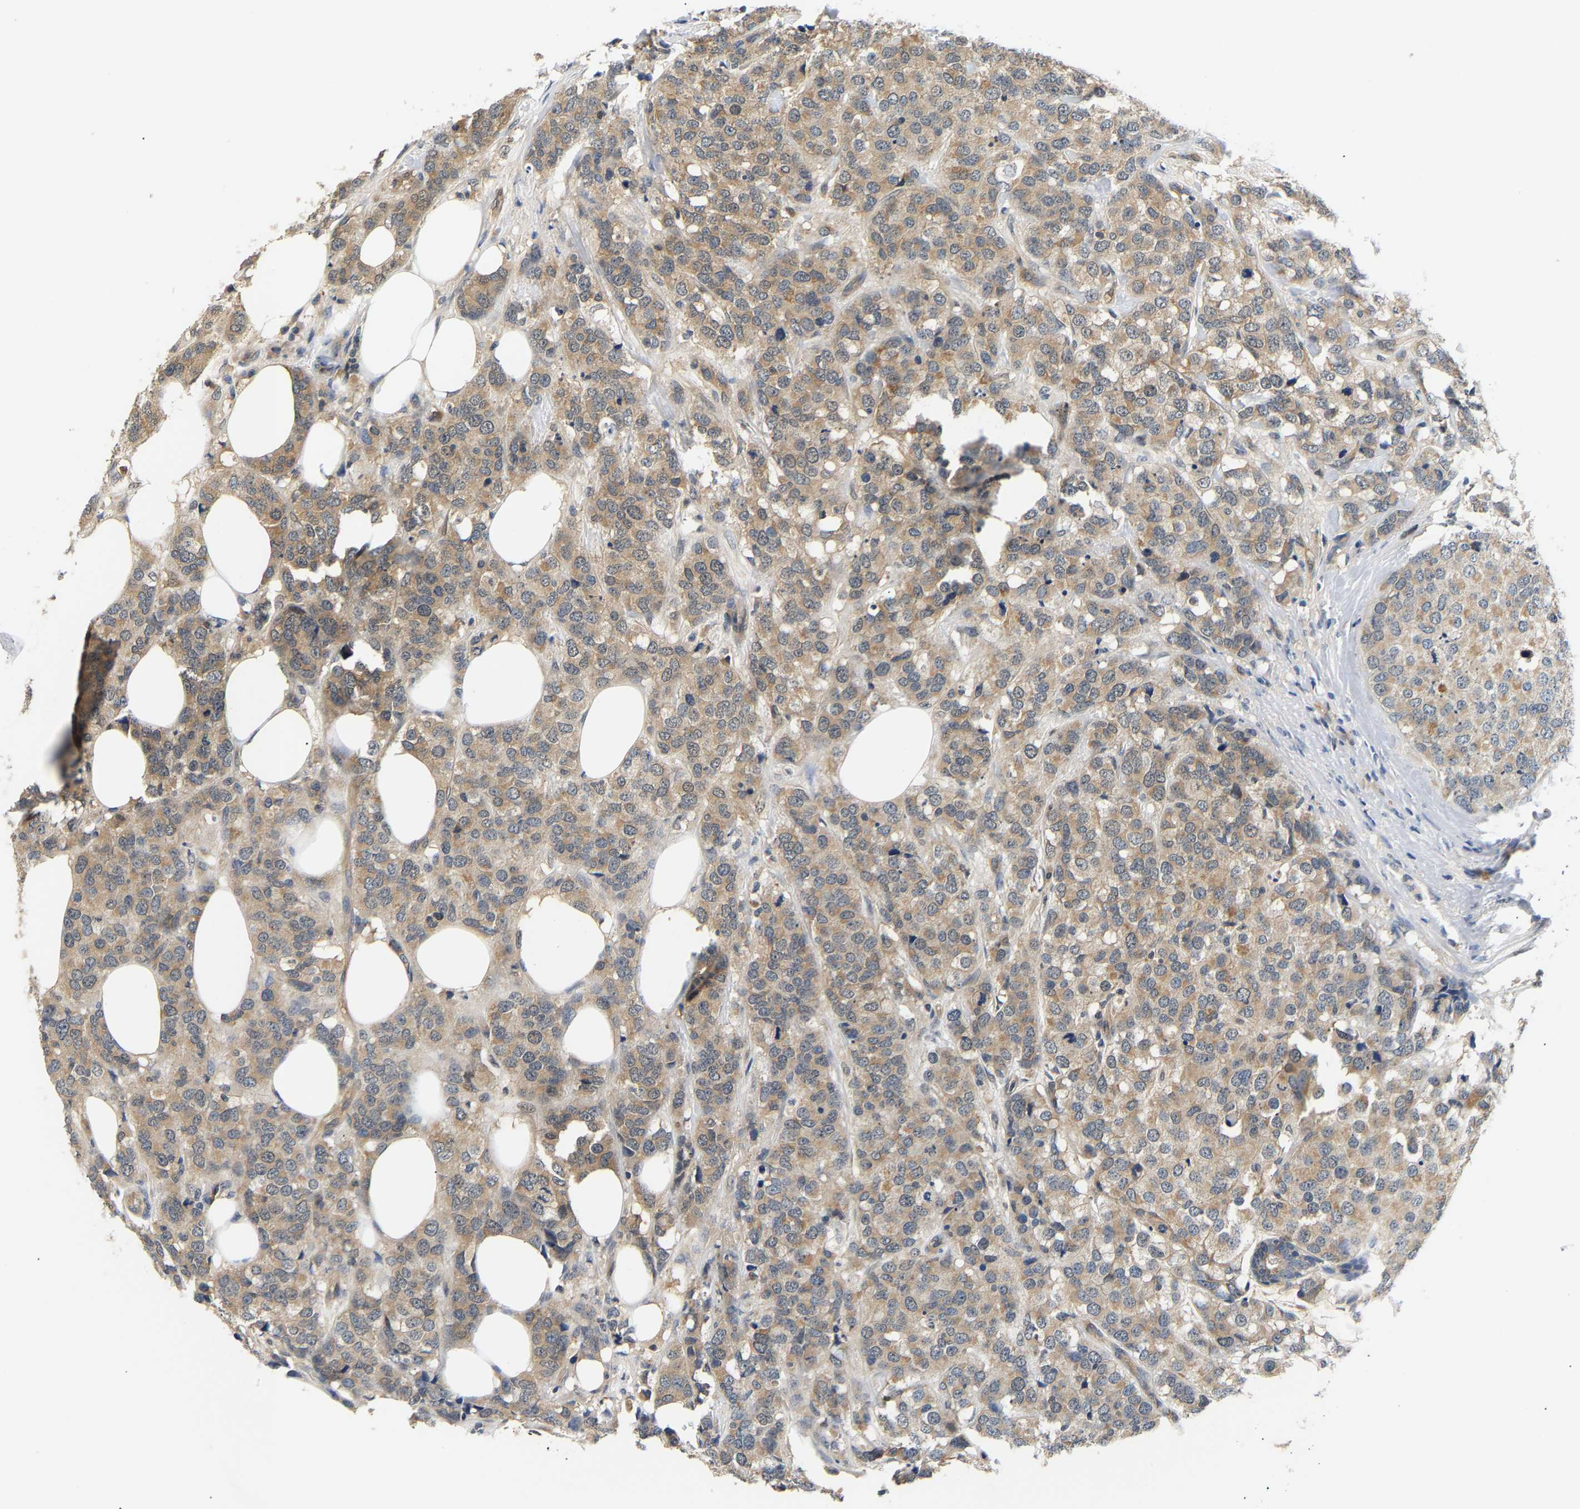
{"staining": {"intensity": "moderate", "quantity": ">75%", "location": "cytoplasmic/membranous"}, "tissue": "breast cancer", "cell_type": "Tumor cells", "image_type": "cancer", "snomed": [{"axis": "morphology", "description": "Lobular carcinoma"}, {"axis": "topography", "description": "Breast"}], "caption": "Tumor cells reveal moderate cytoplasmic/membranous staining in approximately >75% of cells in breast lobular carcinoma. (DAB = brown stain, brightfield microscopy at high magnification).", "gene": "ARHGEF12", "patient": {"sex": "female", "age": 59}}